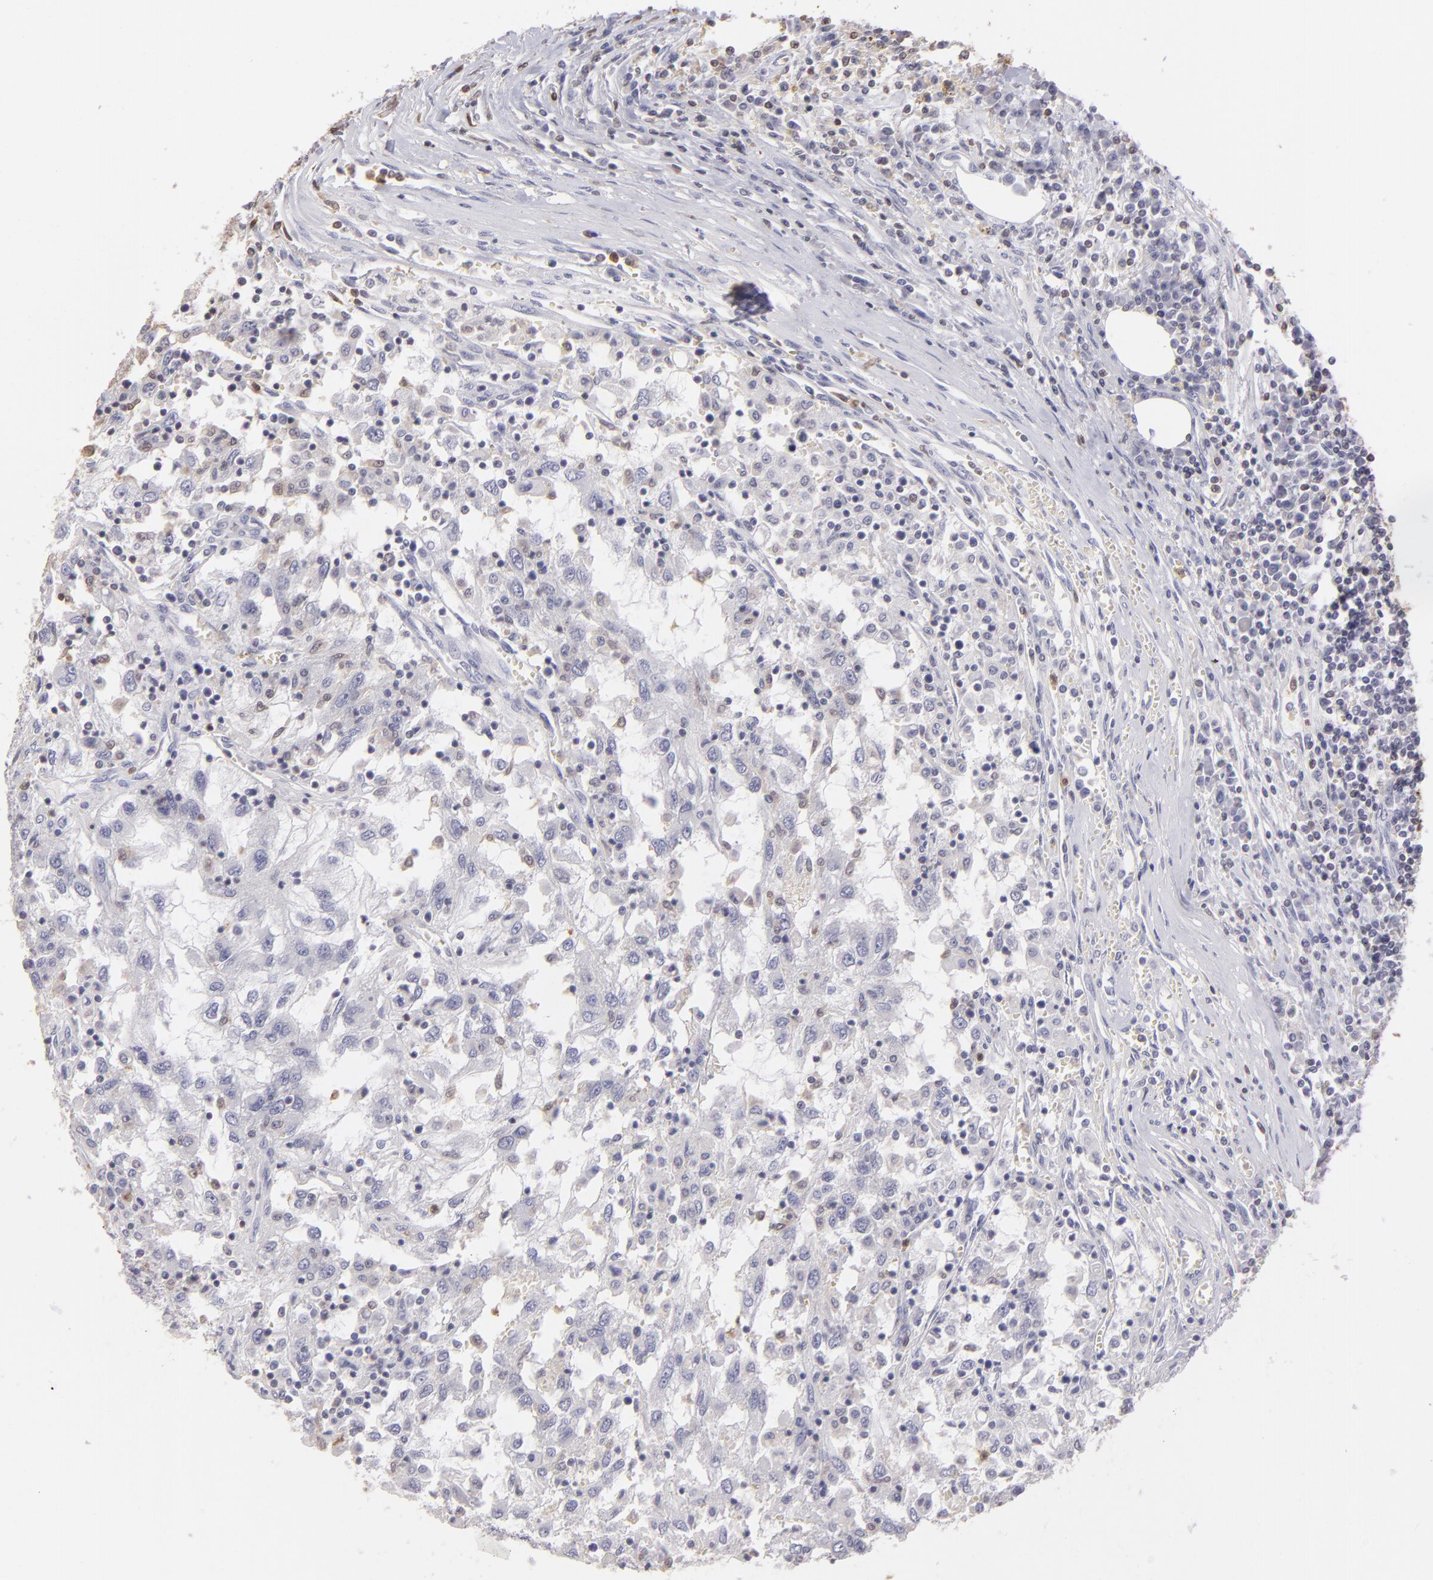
{"staining": {"intensity": "negative", "quantity": "none", "location": "none"}, "tissue": "renal cancer", "cell_type": "Tumor cells", "image_type": "cancer", "snomed": [{"axis": "morphology", "description": "Normal tissue, NOS"}, {"axis": "morphology", "description": "Adenocarcinoma, NOS"}, {"axis": "topography", "description": "Kidney"}], "caption": "This is an IHC photomicrograph of adenocarcinoma (renal). There is no positivity in tumor cells.", "gene": "S100A2", "patient": {"sex": "male", "age": 71}}